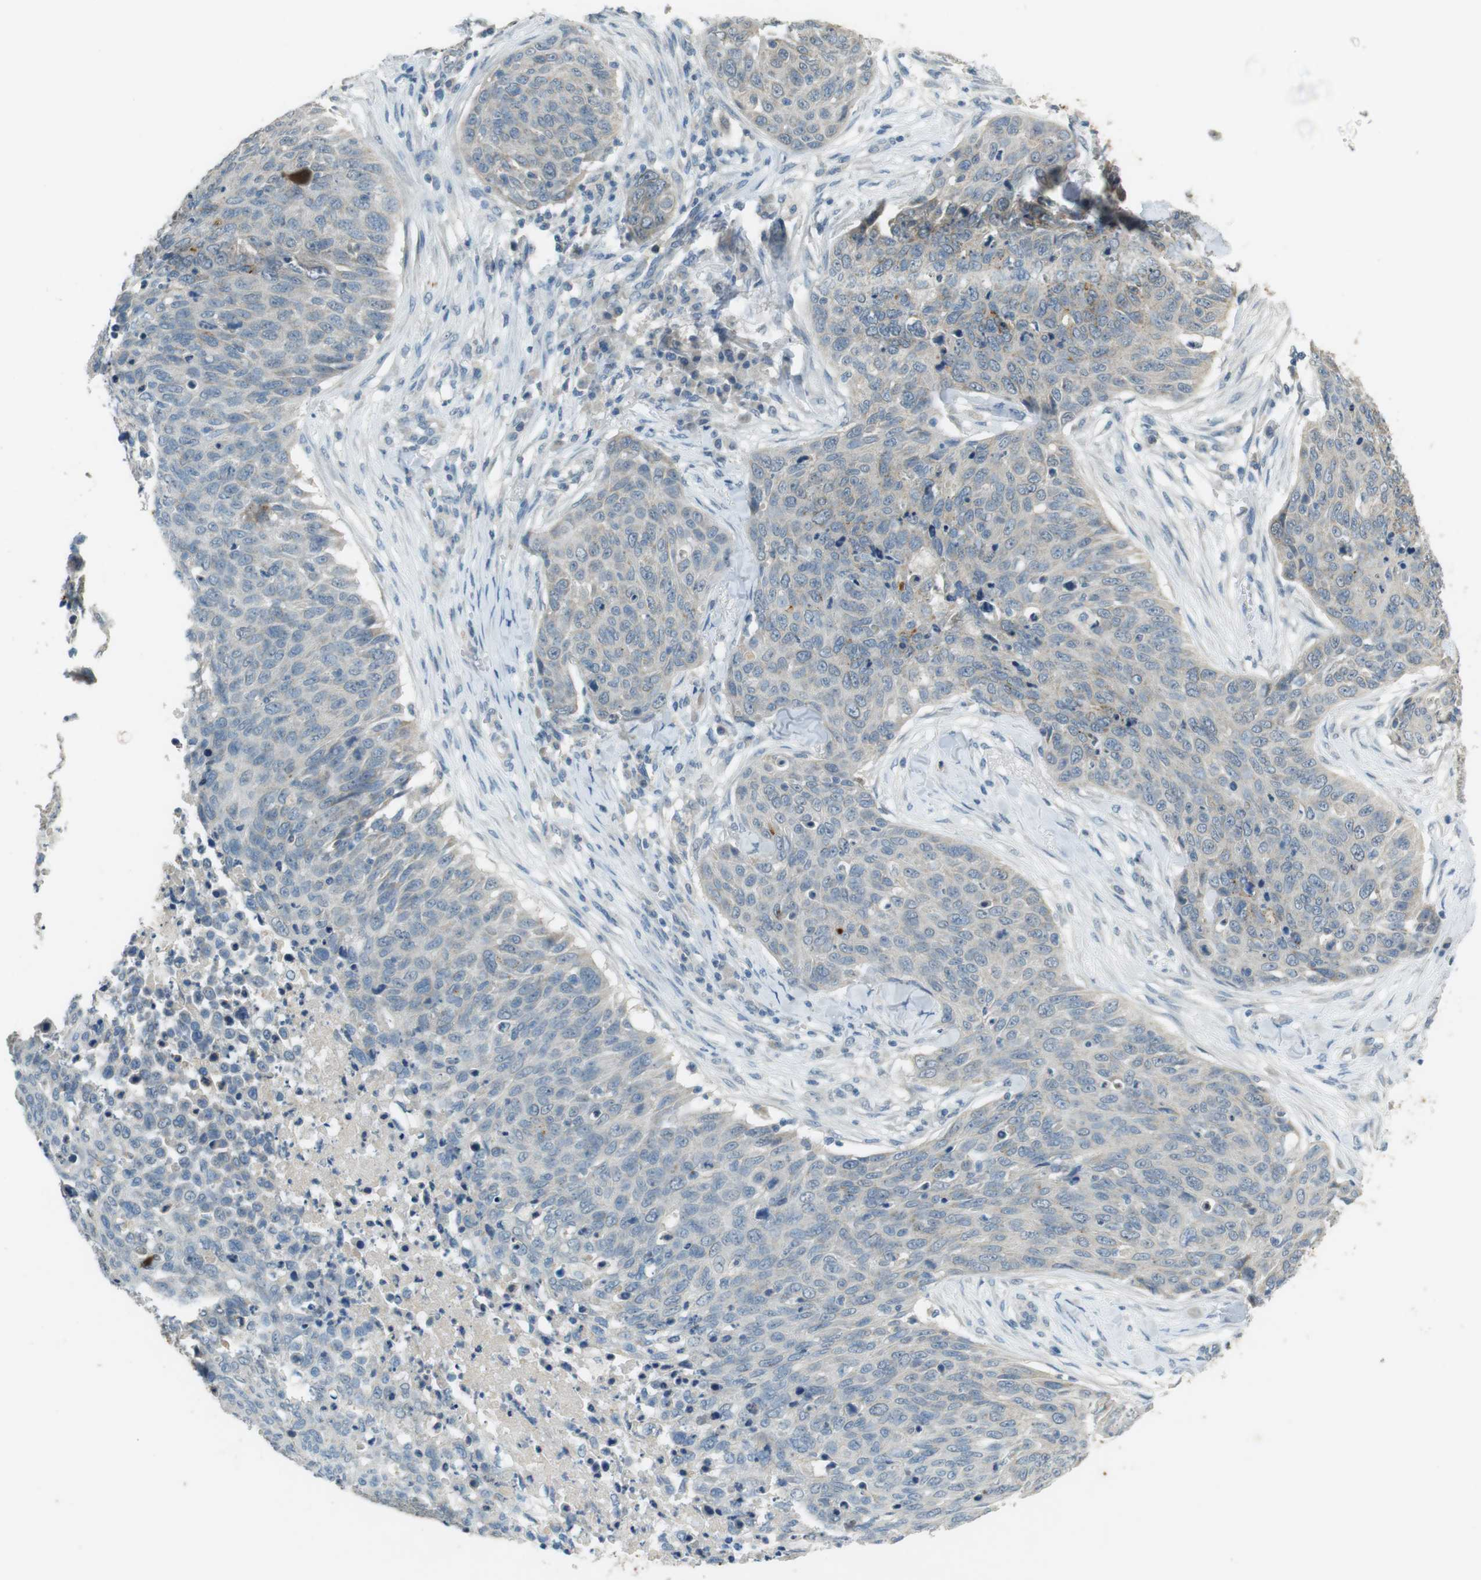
{"staining": {"intensity": "weak", "quantity": "<25%", "location": "cytoplasmic/membranous"}, "tissue": "skin cancer", "cell_type": "Tumor cells", "image_type": "cancer", "snomed": [{"axis": "morphology", "description": "Squamous cell carcinoma in situ, NOS"}, {"axis": "morphology", "description": "Squamous cell carcinoma, NOS"}, {"axis": "topography", "description": "Skin"}], "caption": "DAB (3,3'-diaminobenzidine) immunohistochemical staining of human skin cancer (squamous cell carcinoma in situ) displays no significant expression in tumor cells.", "gene": "MUC5B", "patient": {"sex": "male", "age": 93}}